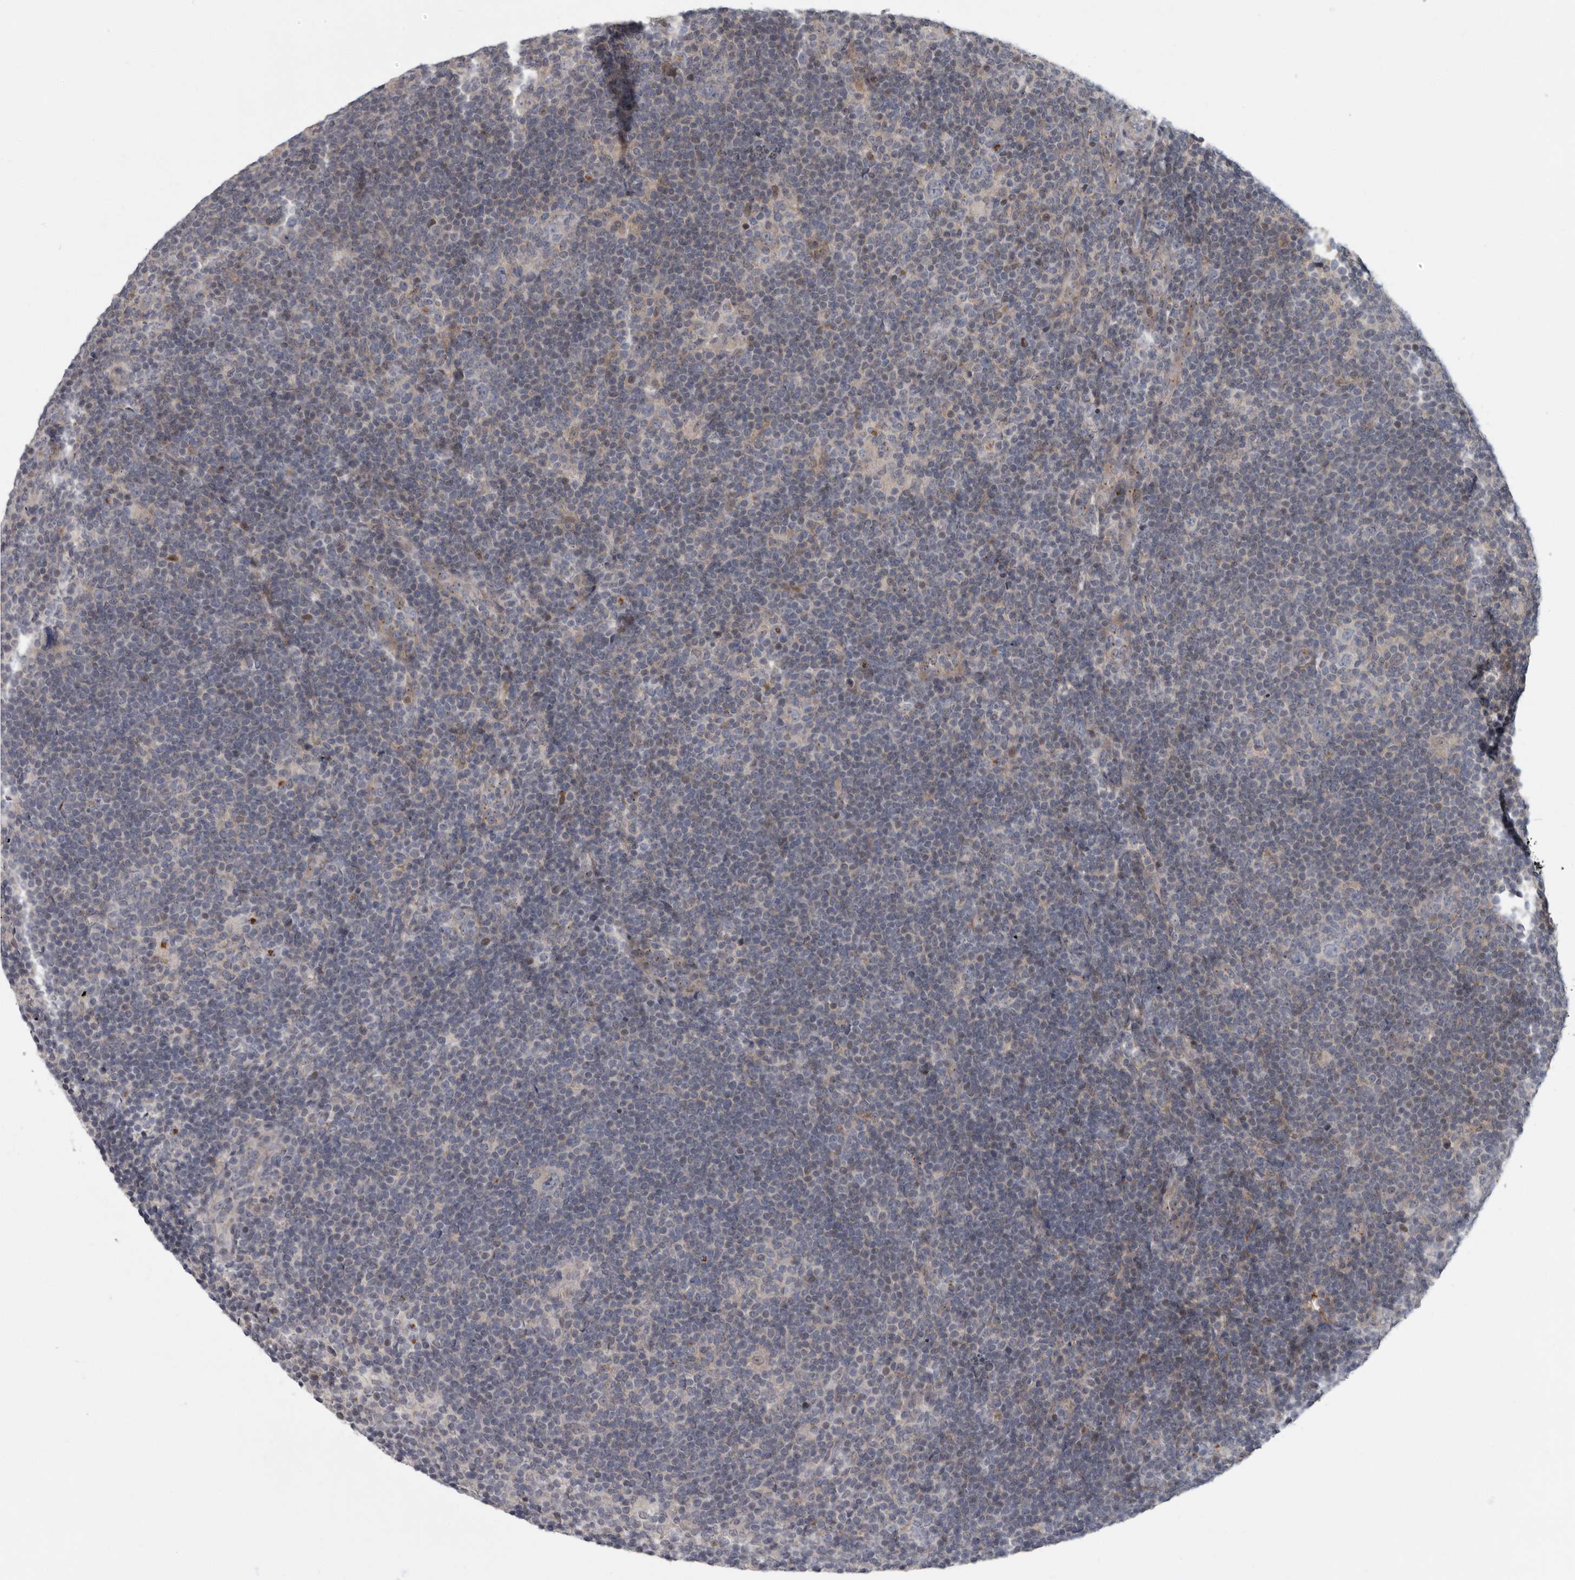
{"staining": {"intensity": "negative", "quantity": "none", "location": "none"}, "tissue": "lymphoma", "cell_type": "Tumor cells", "image_type": "cancer", "snomed": [{"axis": "morphology", "description": "Hodgkin's disease, NOS"}, {"axis": "topography", "description": "Lymph node"}], "caption": "Protein analysis of Hodgkin's disease displays no significant expression in tumor cells.", "gene": "PDE7A", "patient": {"sex": "female", "age": 57}}